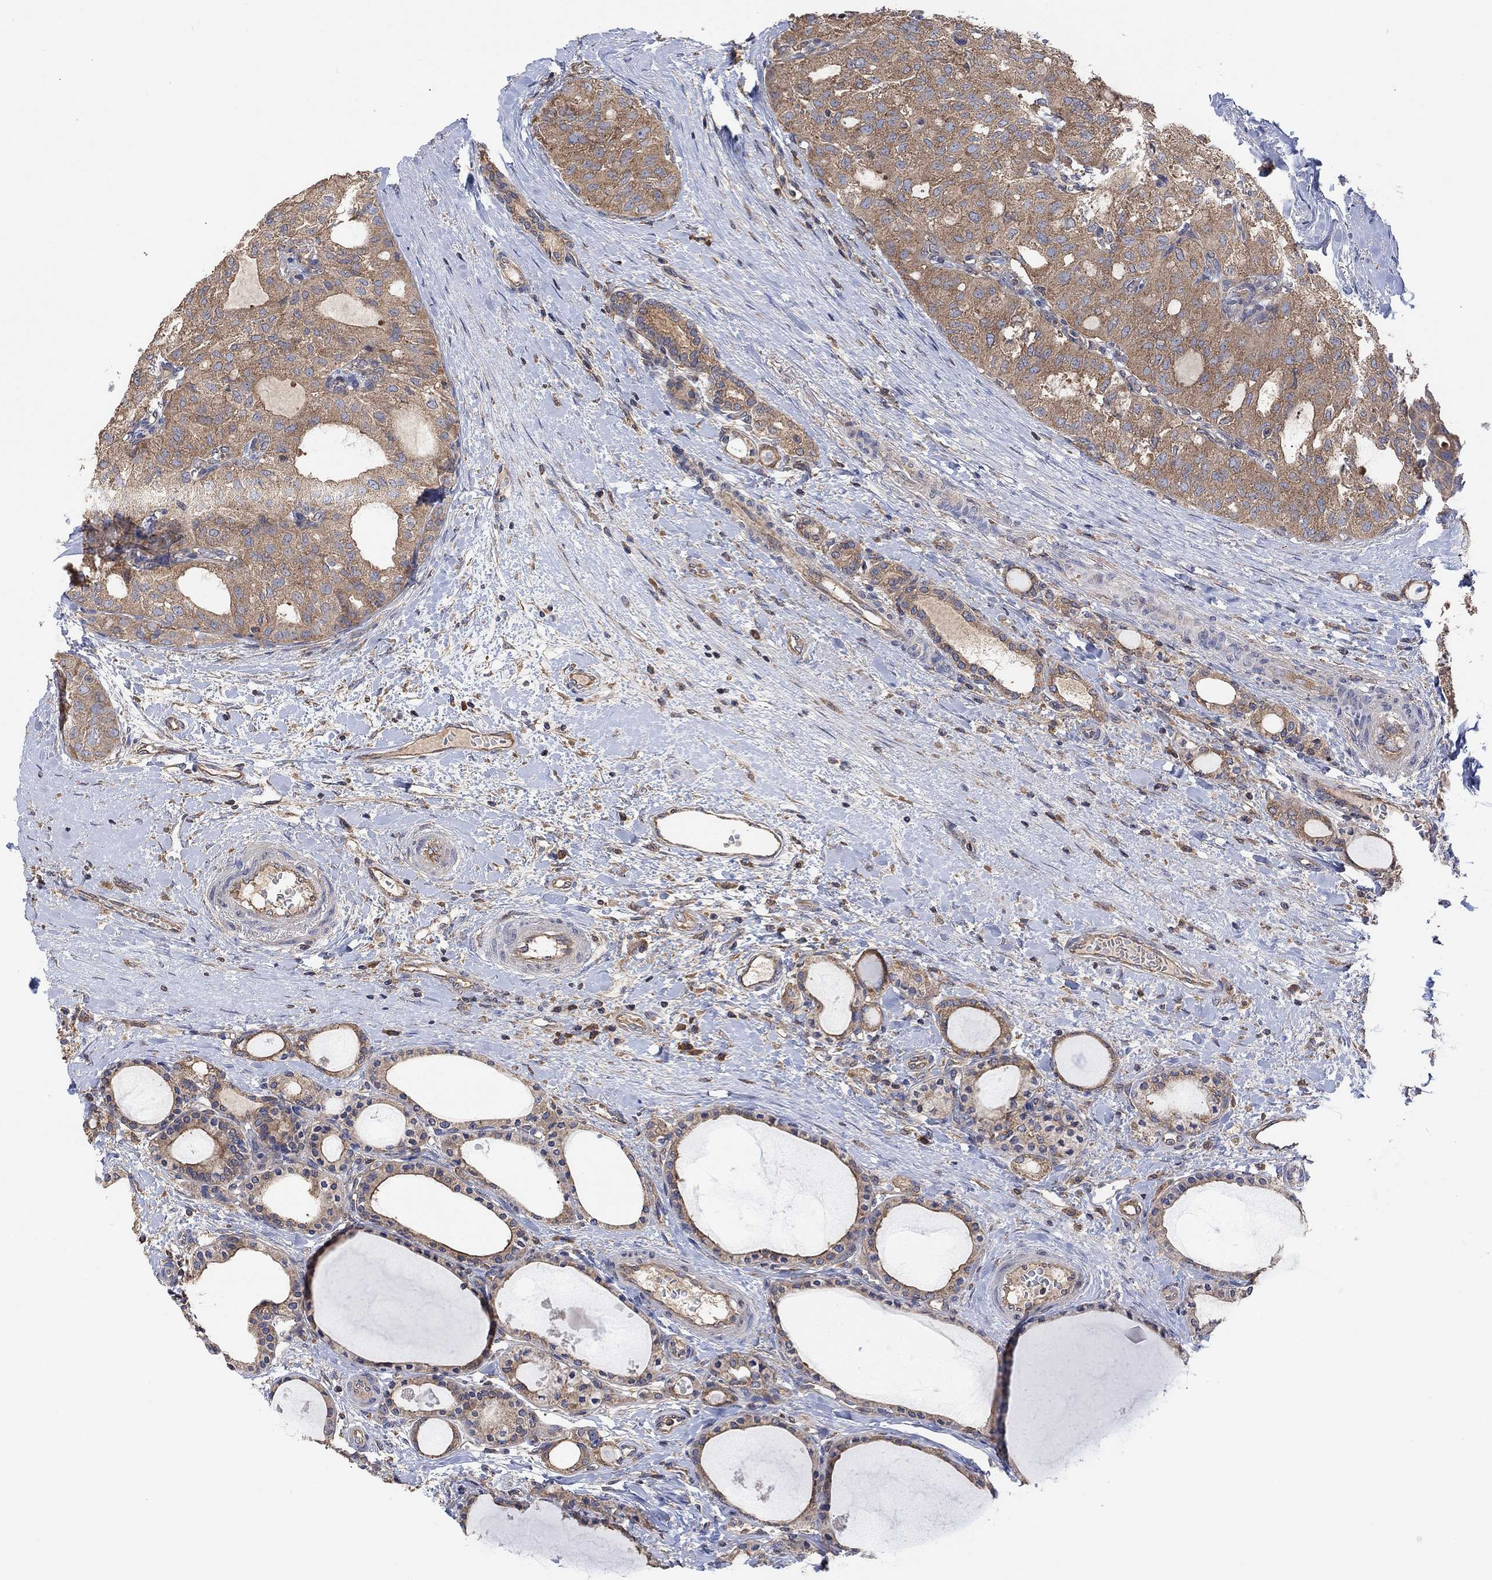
{"staining": {"intensity": "moderate", "quantity": ">75%", "location": "cytoplasmic/membranous"}, "tissue": "thyroid cancer", "cell_type": "Tumor cells", "image_type": "cancer", "snomed": [{"axis": "morphology", "description": "Follicular adenoma carcinoma, NOS"}, {"axis": "topography", "description": "Thyroid gland"}], "caption": "Thyroid cancer (follicular adenoma carcinoma) was stained to show a protein in brown. There is medium levels of moderate cytoplasmic/membranous positivity in about >75% of tumor cells. (Brightfield microscopy of DAB IHC at high magnification).", "gene": "BLOC1S3", "patient": {"sex": "male", "age": 75}}